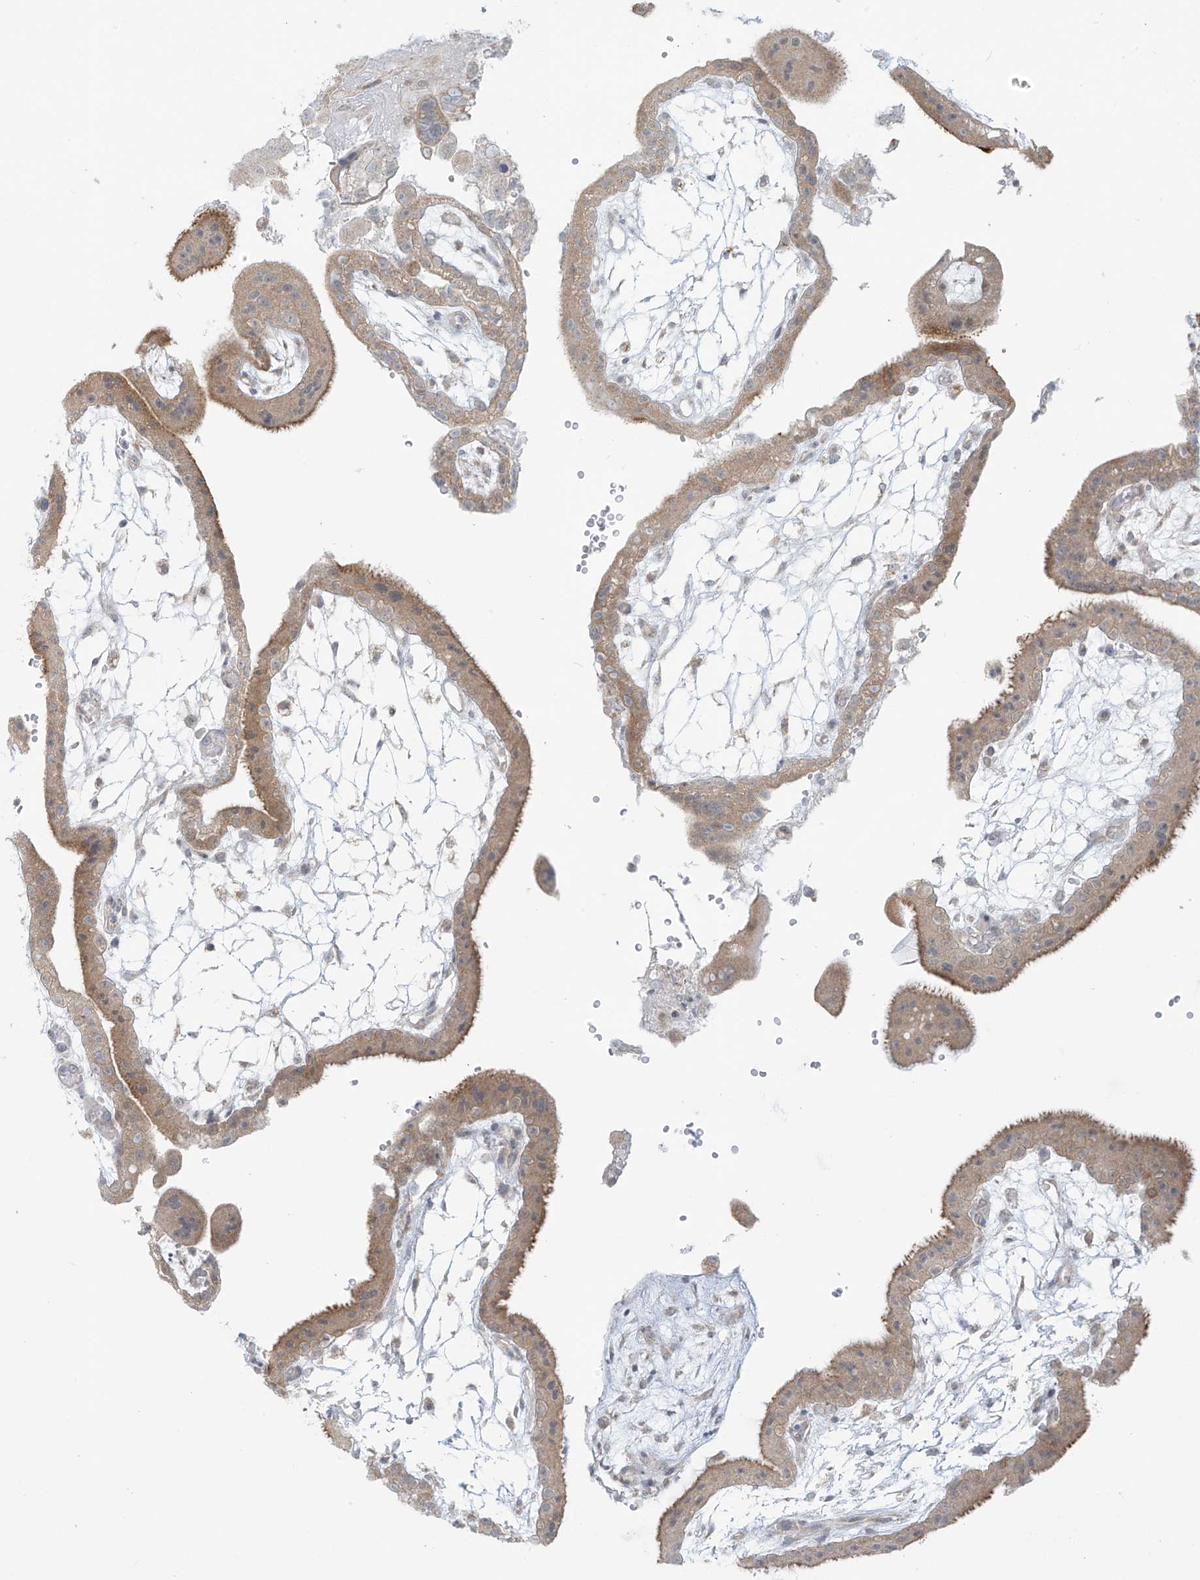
{"staining": {"intensity": "weak", "quantity": "25%-75%", "location": "cytoplasmic/membranous"}, "tissue": "placenta", "cell_type": "Trophoblastic cells", "image_type": "normal", "snomed": [{"axis": "morphology", "description": "Normal tissue, NOS"}, {"axis": "topography", "description": "Placenta"}], "caption": "Immunohistochemistry image of unremarkable human placenta stained for a protein (brown), which shows low levels of weak cytoplasmic/membranous expression in approximately 25%-75% of trophoblastic cells.", "gene": "HDDC2", "patient": {"sex": "female", "age": 18}}